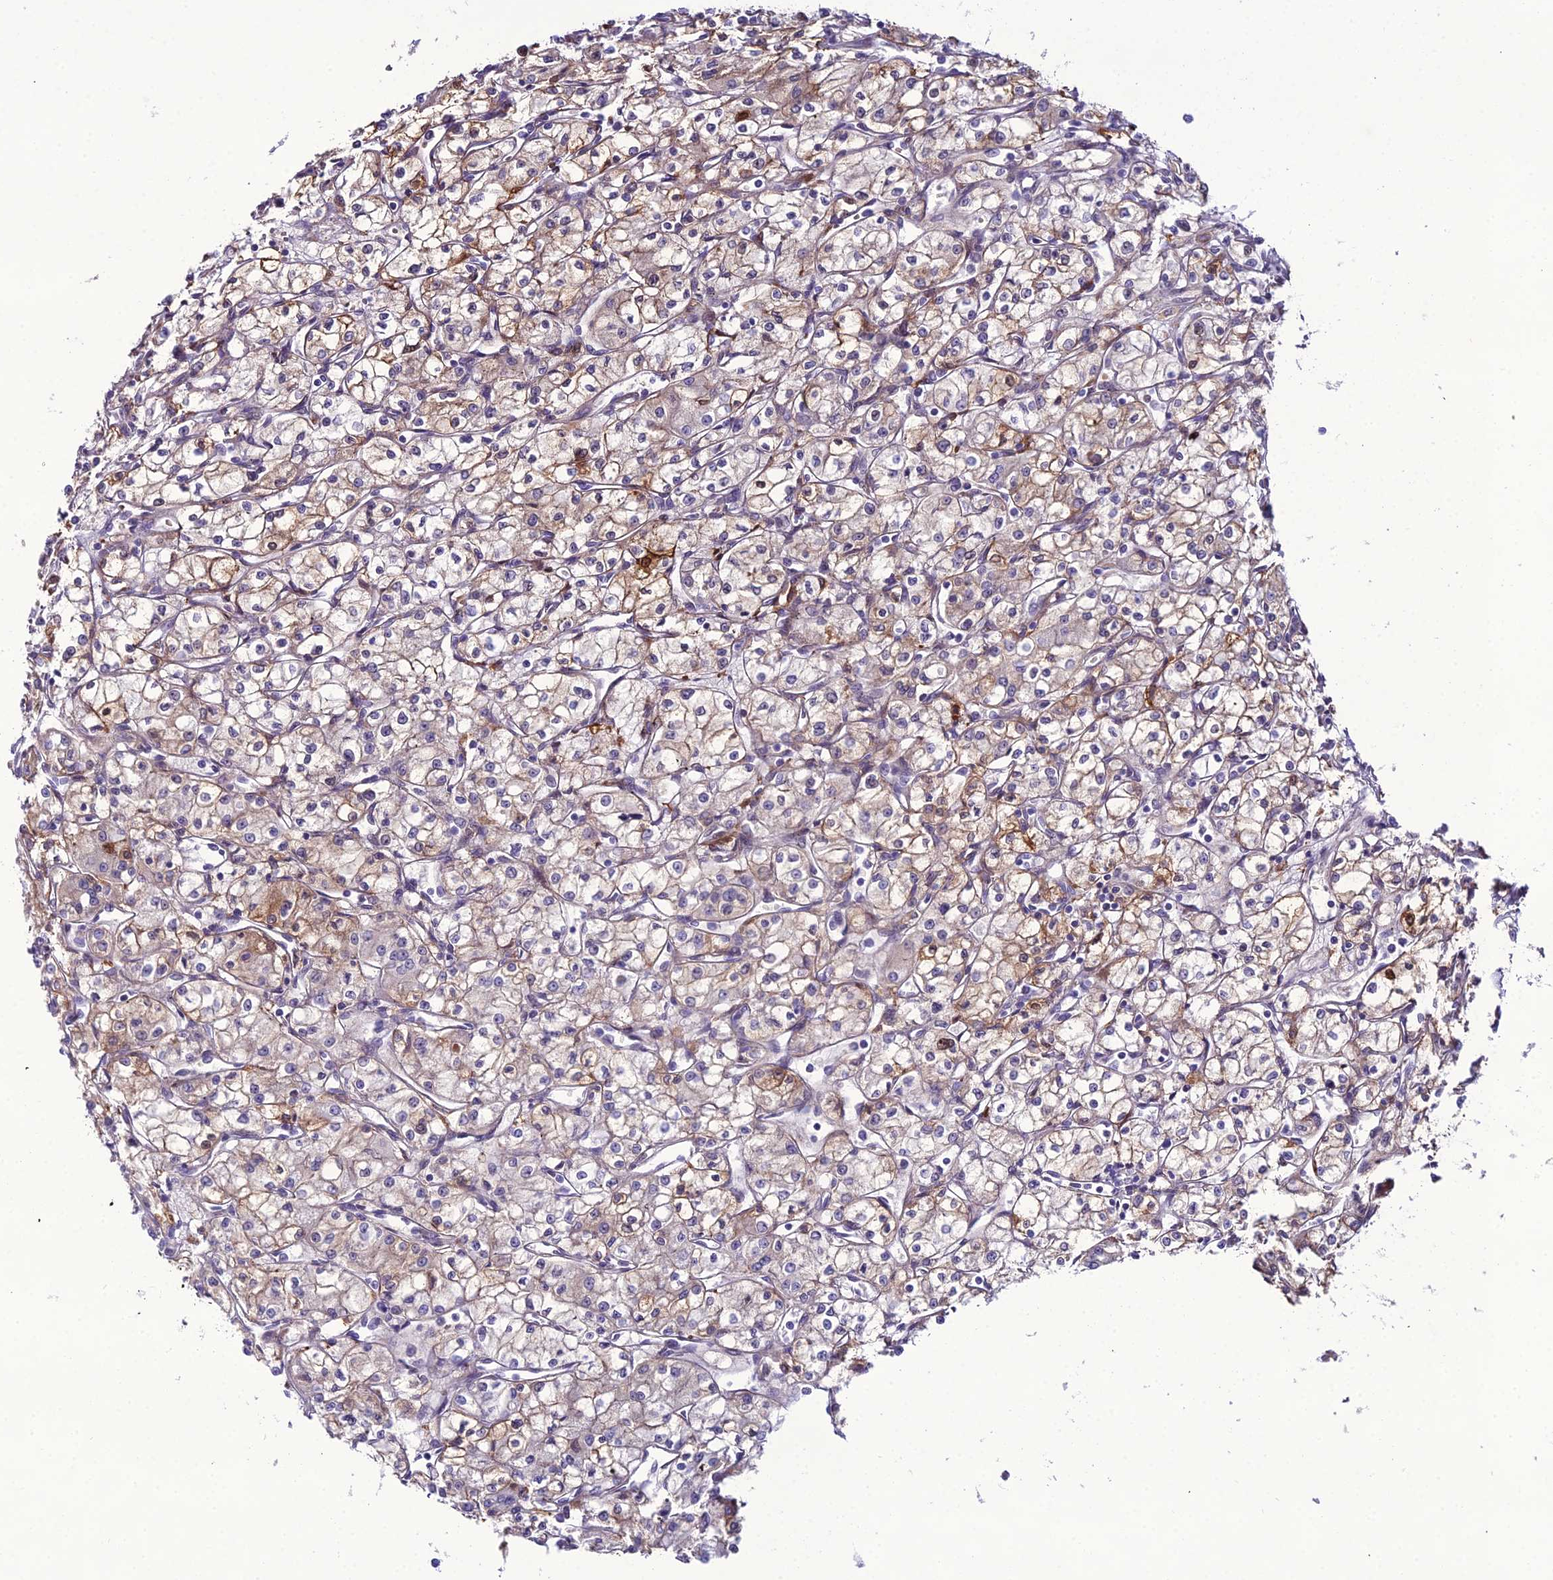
{"staining": {"intensity": "moderate", "quantity": "<25%", "location": "cytoplasmic/membranous"}, "tissue": "renal cancer", "cell_type": "Tumor cells", "image_type": "cancer", "snomed": [{"axis": "morphology", "description": "Adenocarcinoma, NOS"}, {"axis": "topography", "description": "Kidney"}], "caption": "Tumor cells reveal low levels of moderate cytoplasmic/membranous expression in approximately <25% of cells in human adenocarcinoma (renal).", "gene": "MB21D2", "patient": {"sex": "male", "age": 59}}